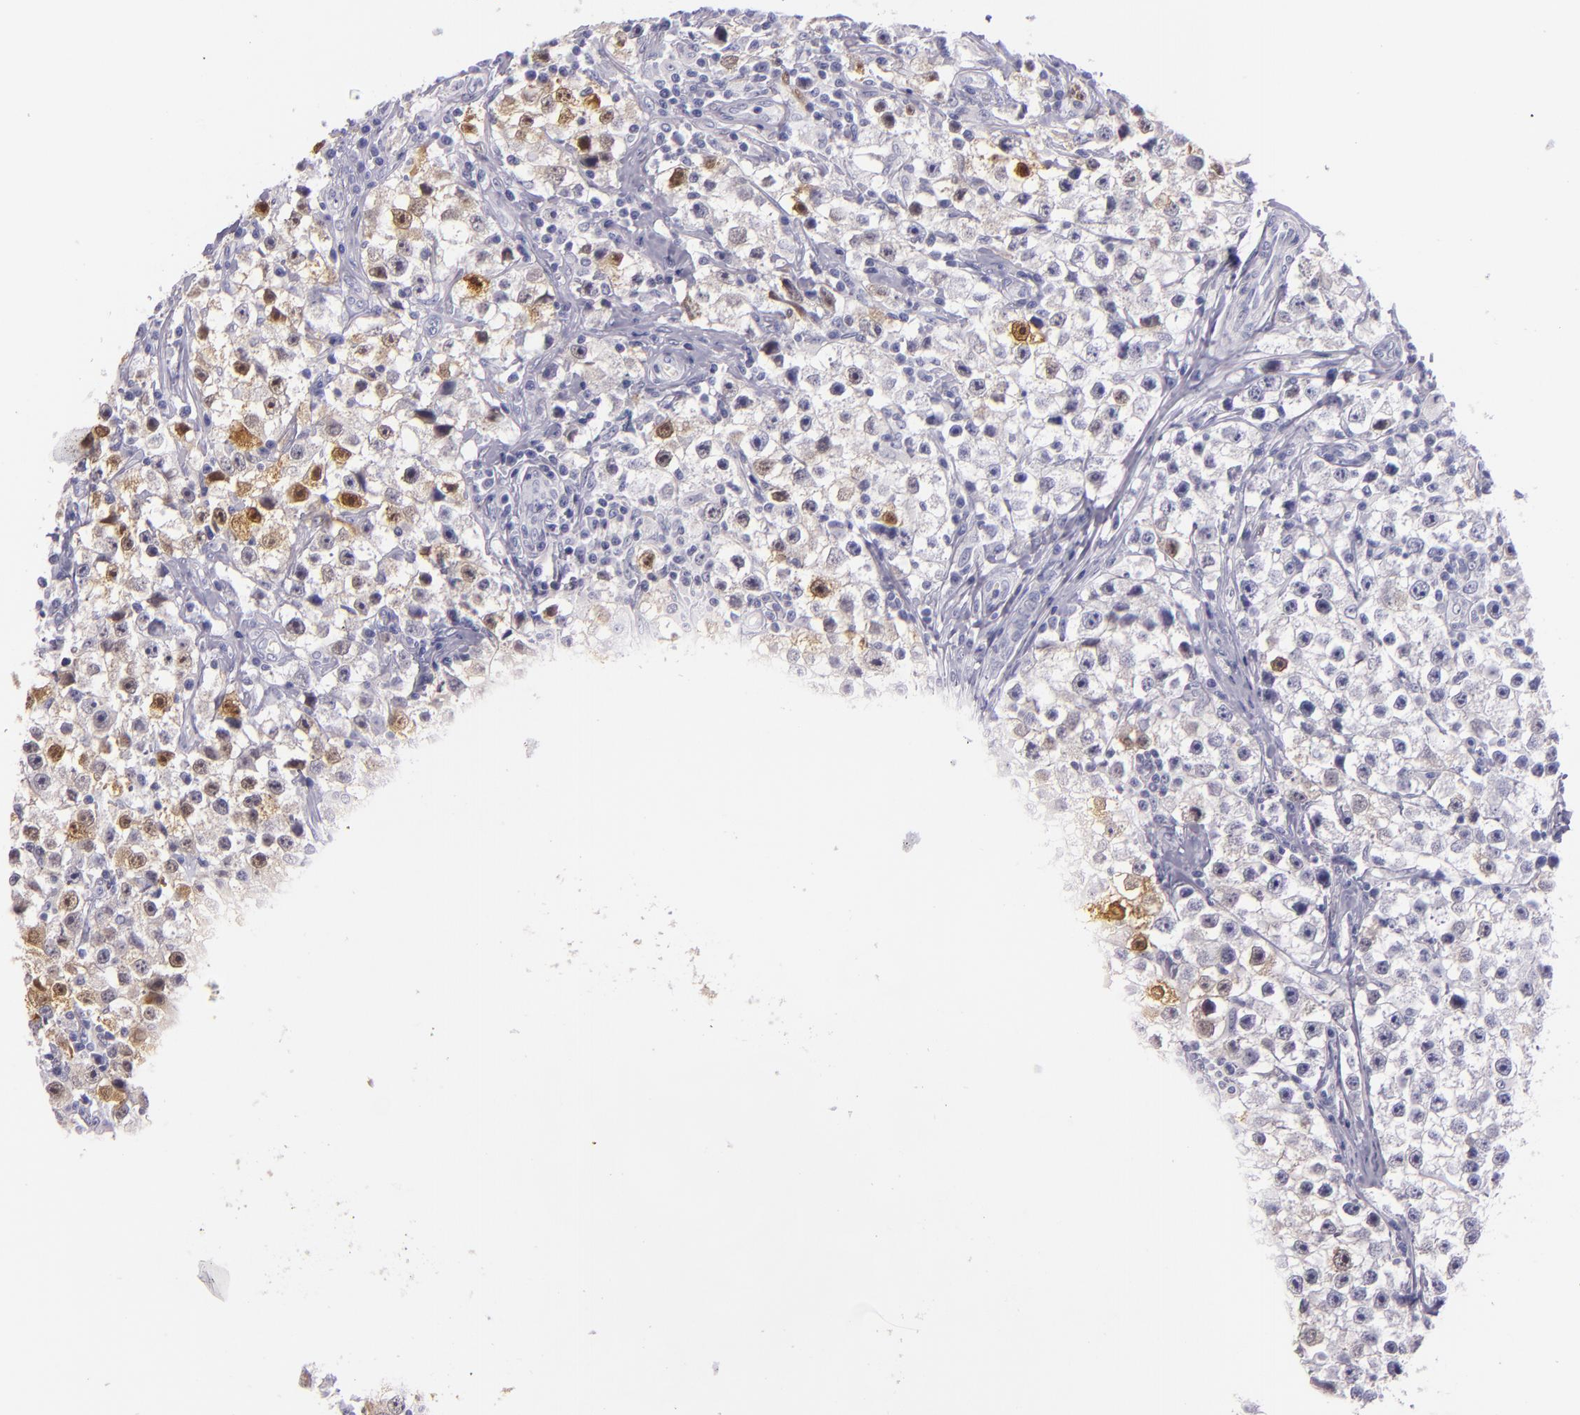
{"staining": {"intensity": "weak", "quantity": "<25%", "location": "nuclear"}, "tissue": "testis cancer", "cell_type": "Tumor cells", "image_type": "cancer", "snomed": [{"axis": "morphology", "description": "Seminoma, NOS"}, {"axis": "topography", "description": "Testis"}], "caption": "Human testis cancer (seminoma) stained for a protein using IHC shows no expression in tumor cells.", "gene": "MT1A", "patient": {"sex": "male", "age": 35}}